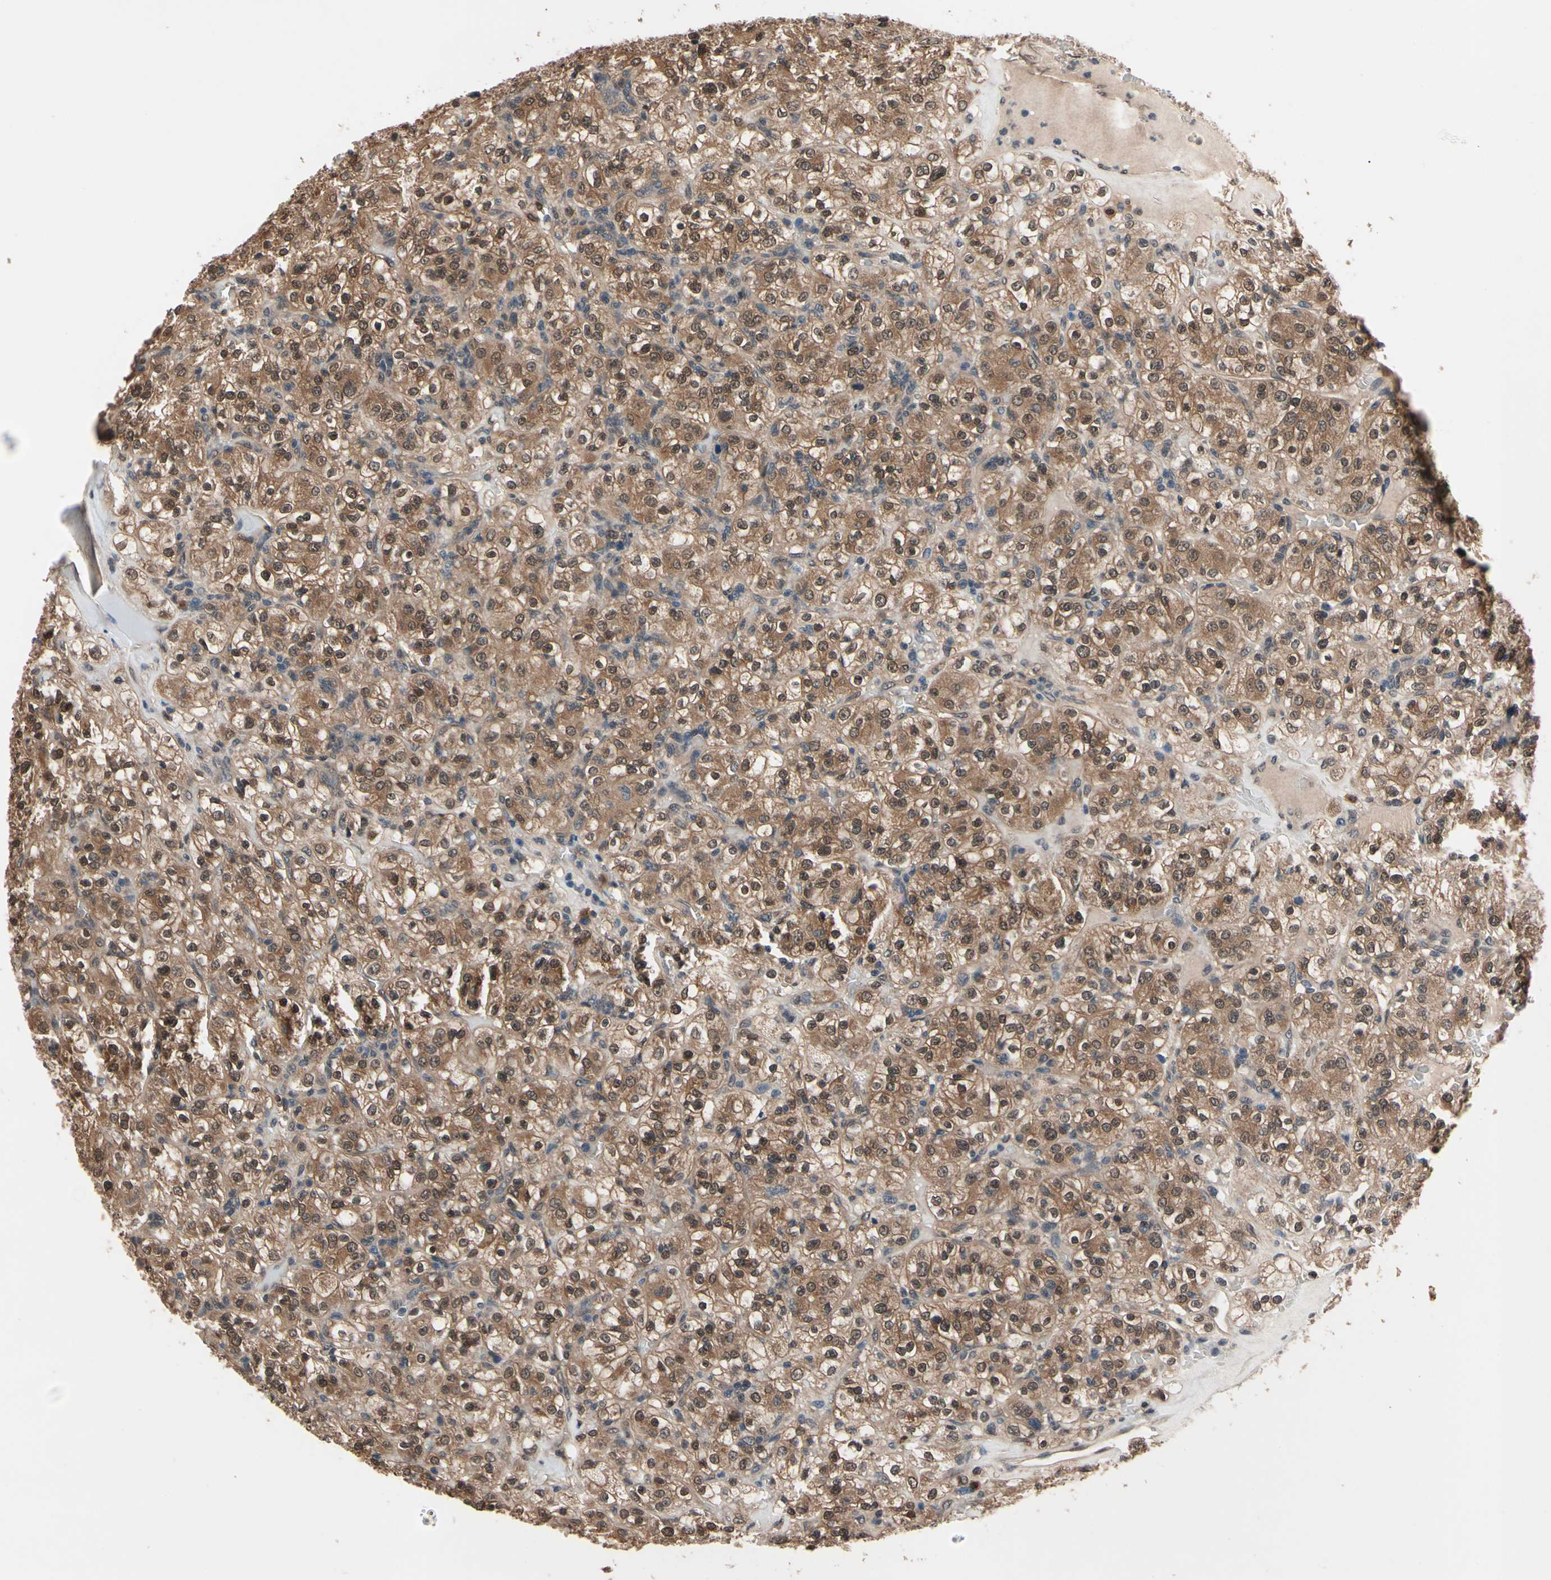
{"staining": {"intensity": "moderate", "quantity": ">75%", "location": "cytoplasmic/membranous,nuclear"}, "tissue": "renal cancer", "cell_type": "Tumor cells", "image_type": "cancer", "snomed": [{"axis": "morphology", "description": "Normal tissue, NOS"}, {"axis": "morphology", "description": "Adenocarcinoma, NOS"}, {"axis": "topography", "description": "Kidney"}], "caption": "Protein staining reveals moderate cytoplasmic/membranous and nuclear staining in about >75% of tumor cells in renal cancer (adenocarcinoma).", "gene": "PRDX6", "patient": {"sex": "female", "age": 72}}